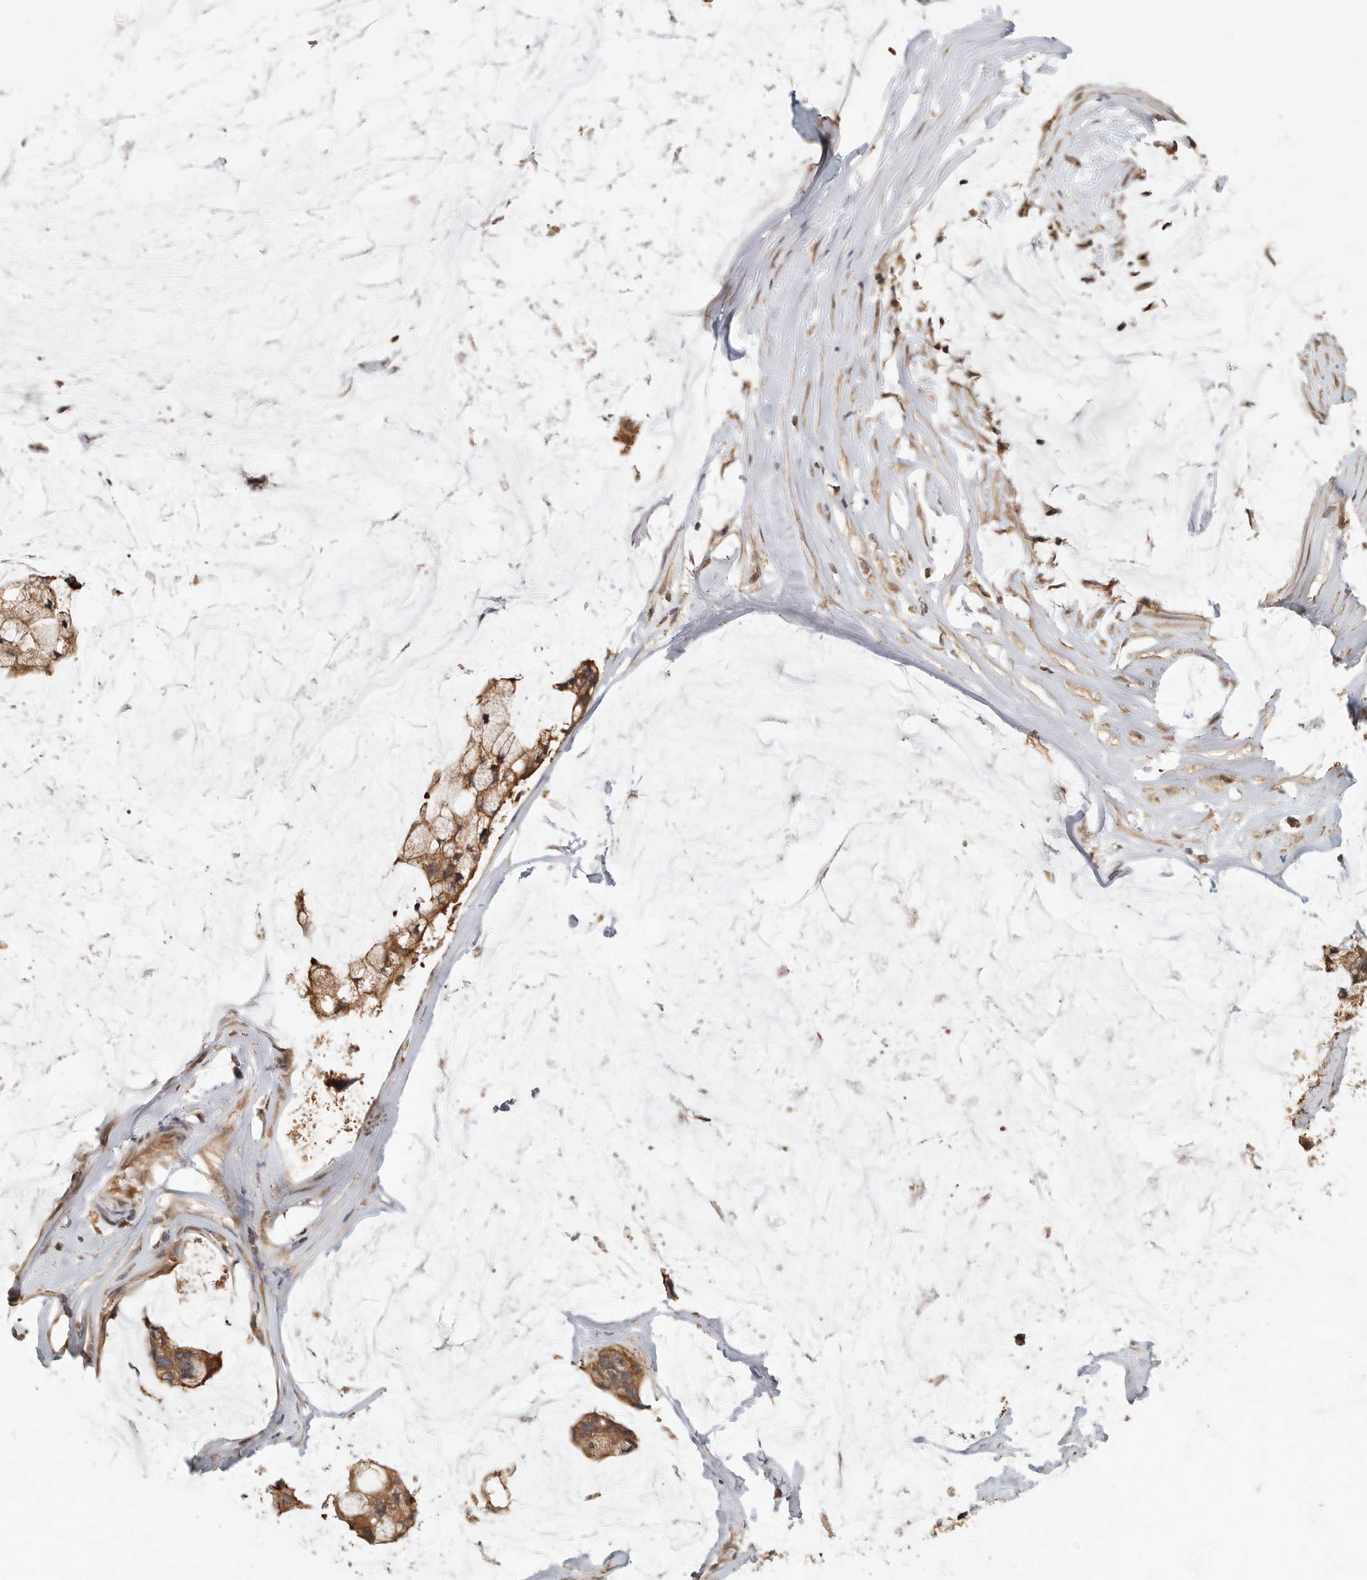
{"staining": {"intensity": "moderate", "quantity": ">75%", "location": "cytoplasmic/membranous"}, "tissue": "ovarian cancer", "cell_type": "Tumor cells", "image_type": "cancer", "snomed": [{"axis": "morphology", "description": "Cystadenocarcinoma, mucinous, NOS"}, {"axis": "topography", "description": "Ovary"}], "caption": "Protein expression analysis of human ovarian cancer reveals moderate cytoplasmic/membranous staining in about >75% of tumor cells. (Stains: DAB (3,3'-diaminobenzidine) in brown, nuclei in blue, Microscopy: brightfield microscopy at high magnification).", "gene": "CCT8", "patient": {"sex": "female", "age": 39}}